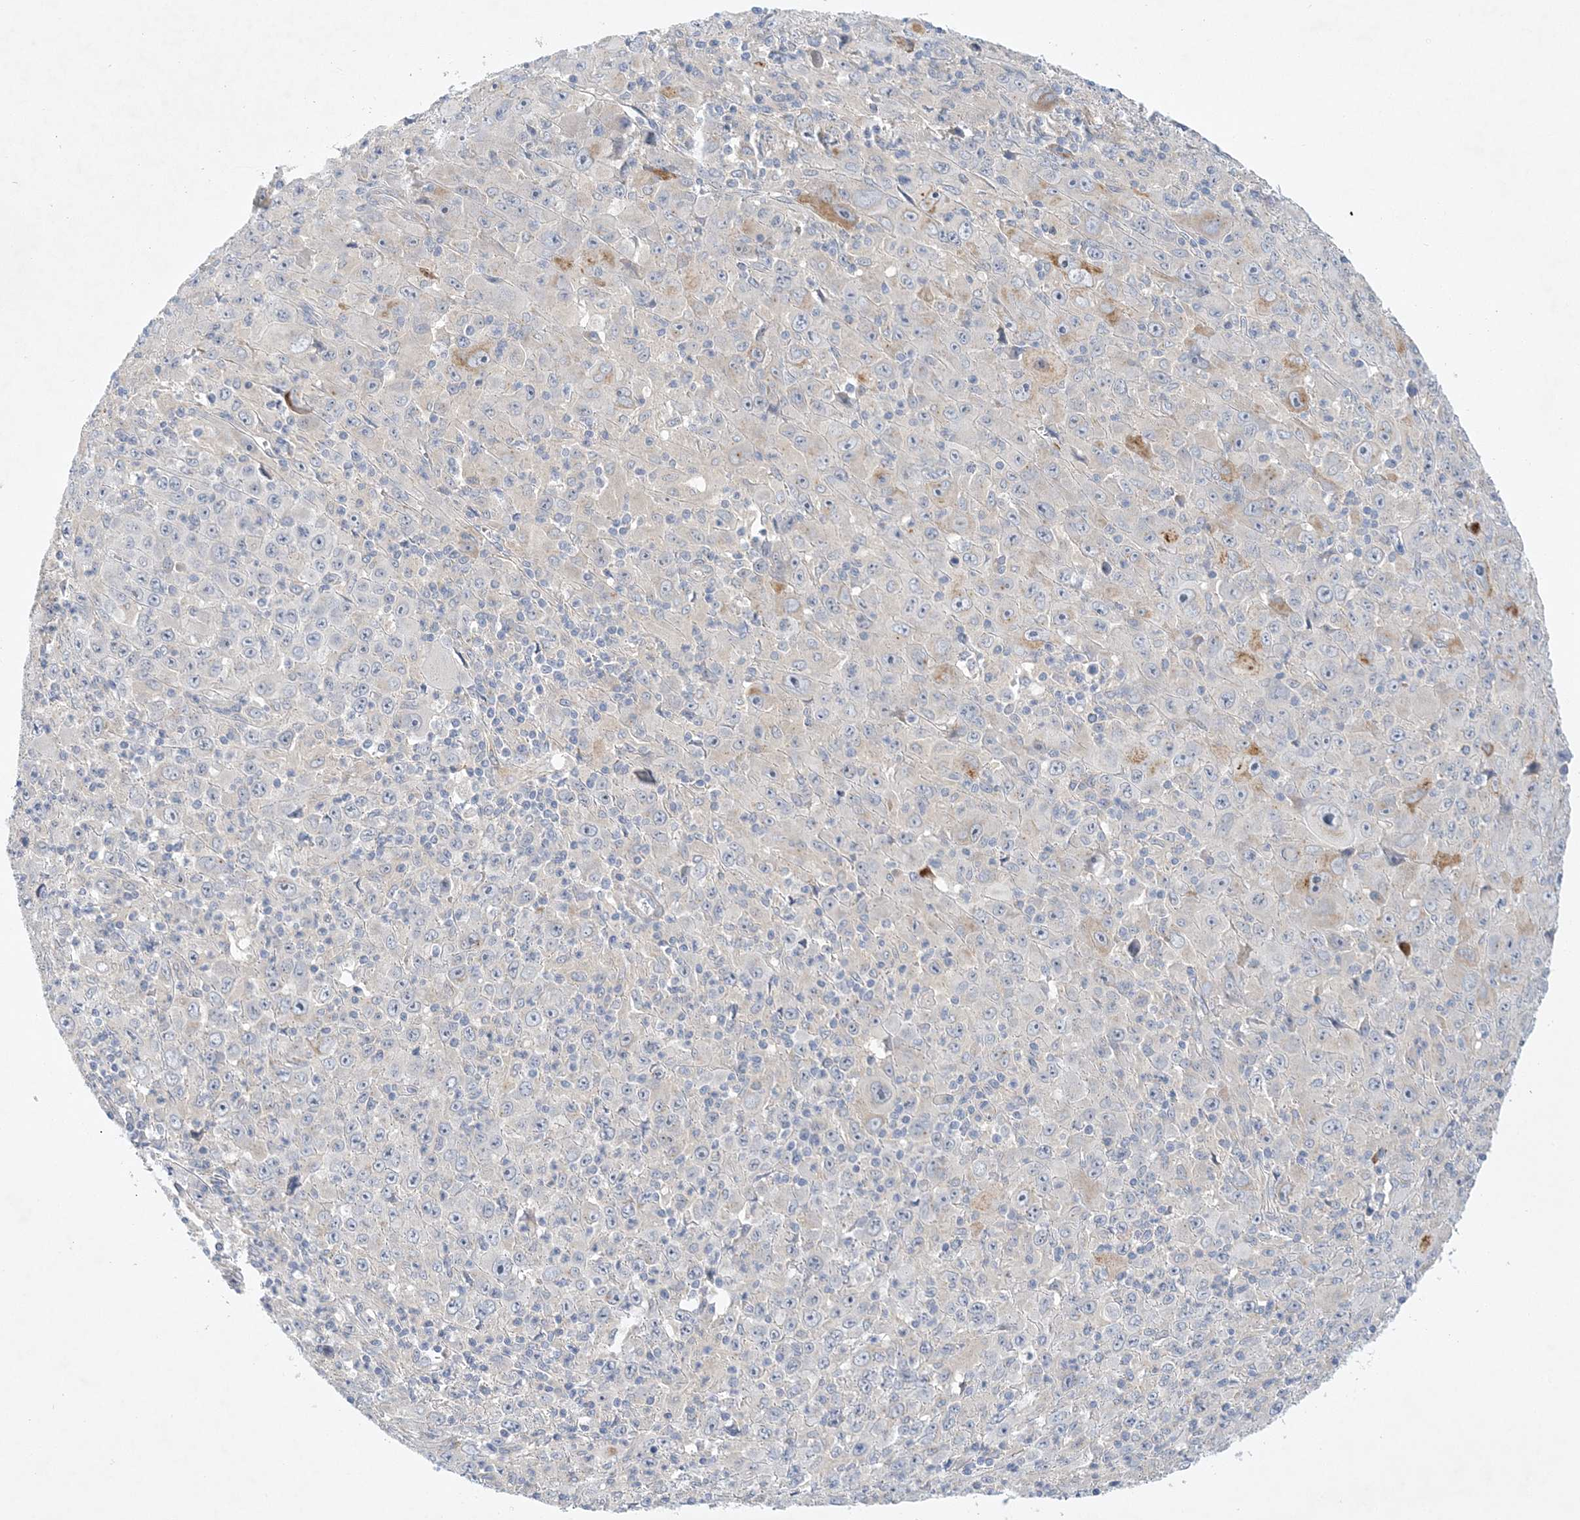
{"staining": {"intensity": "negative", "quantity": "none", "location": "none"}, "tissue": "melanoma", "cell_type": "Tumor cells", "image_type": "cancer", "snomed": [{"axis": "morphology", "description": "Malignant melanoma, Metastatic site"}, {"axis": "topography", "description": "Skin"}], "caption": "The immunohistochemistry histopathology image has no significant positivity in tumor cells of malignant melanoma (metastatic site) tissue. (Stains: DAB immunohistochemistry with hematoxylin counter stain, Microscopy: brightfield microscopy at high magnification).", "gene": "ANKRD35", "patient": {"sex": "female", "age": 56}}